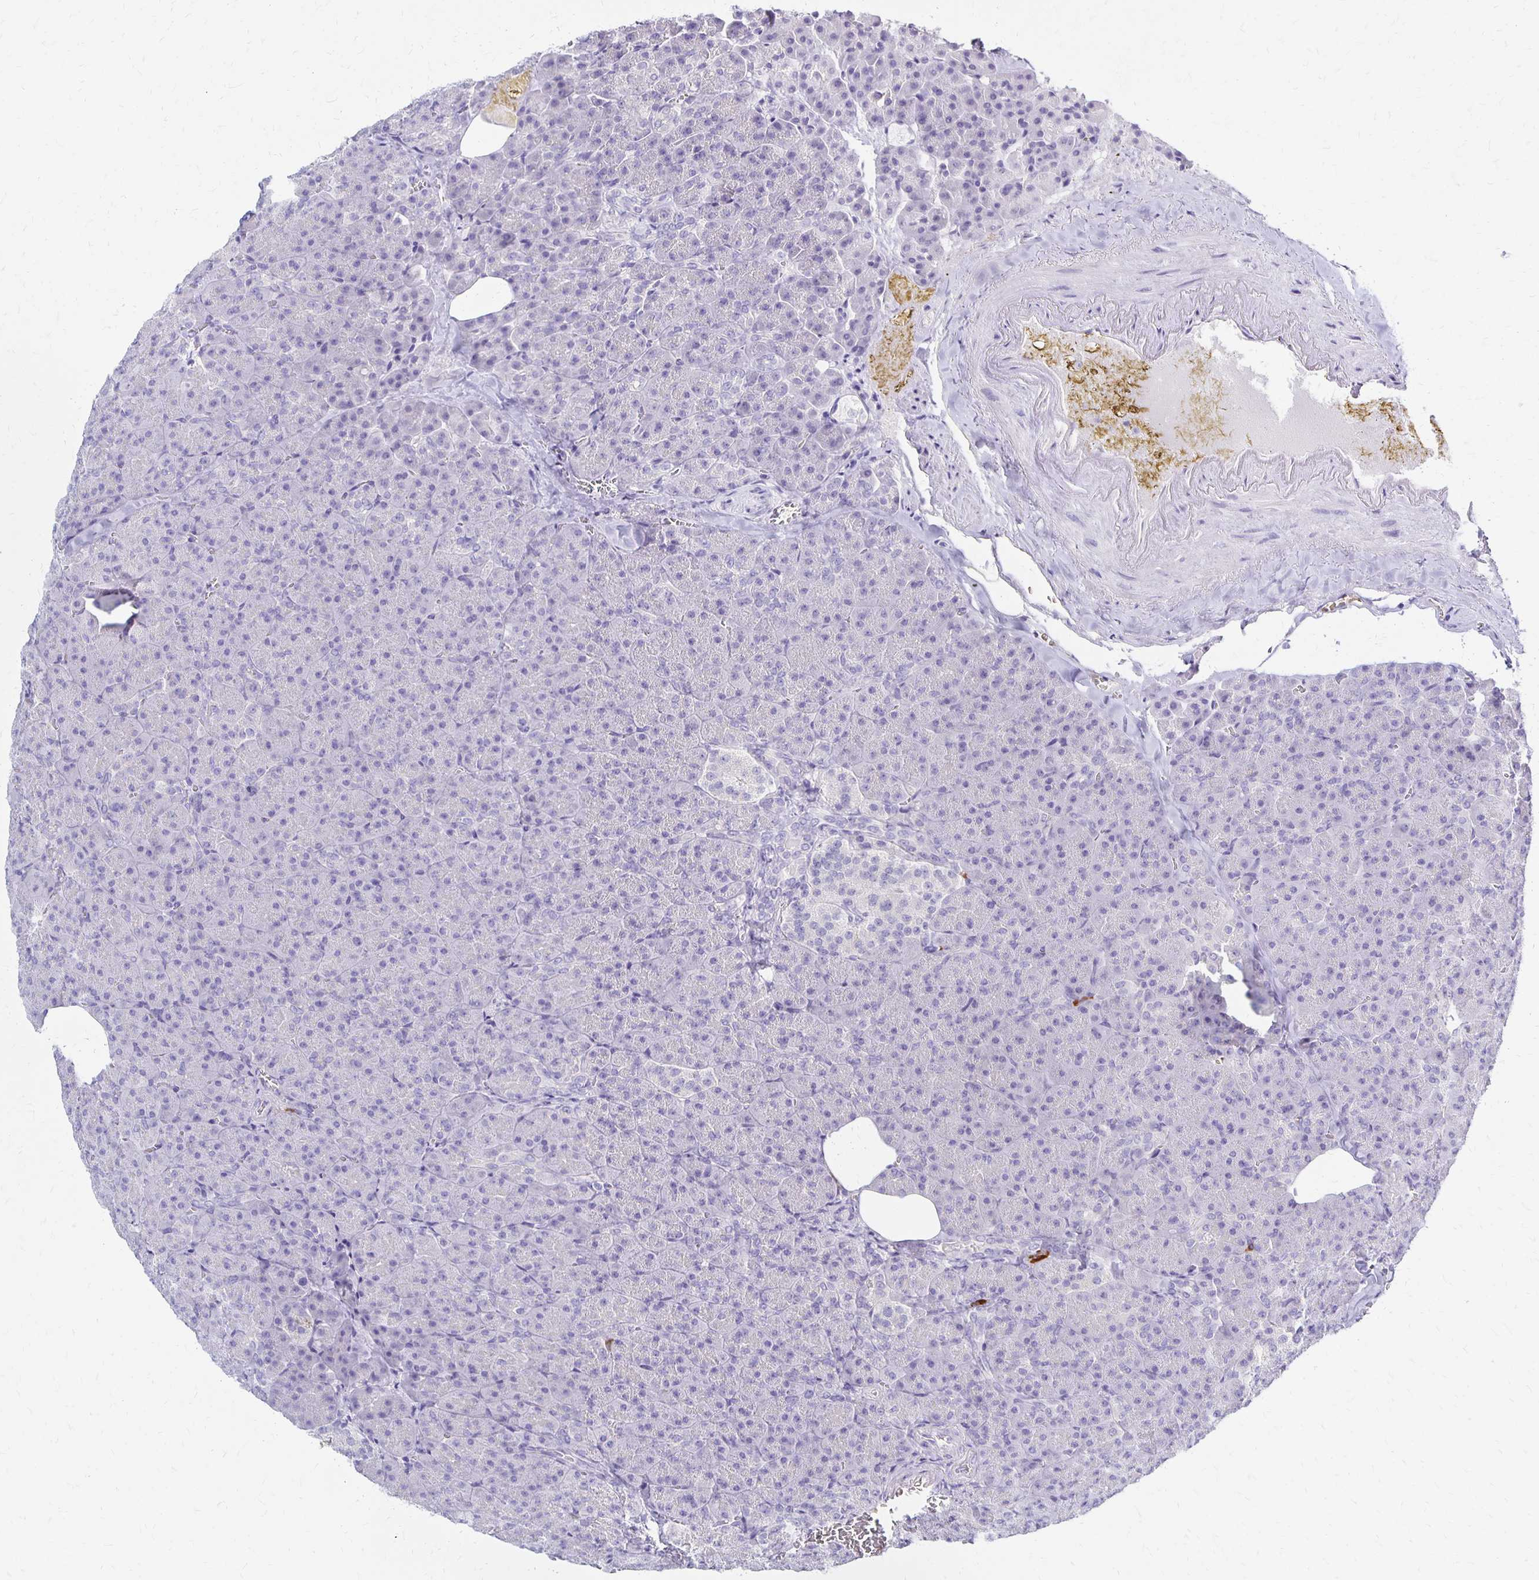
{"staining": {"intensity": "negative", "quantity": "none", "location": "none"}, "tissue": "pancreas", "cell_type": "Exocrine glandular cells", "image_type": "normal", "snomed": [{"axis": "morphology", "description": "Normal tissue, NOS"}, {"axis": "topography", "description": "Pancreas"}], "caption": "Pancreas stained for a protein using immunohistochemistry reveals no positivity exocrine glandular cells.", "gene": "FNTB", "patient": {"sex": "female", "age": 74}}